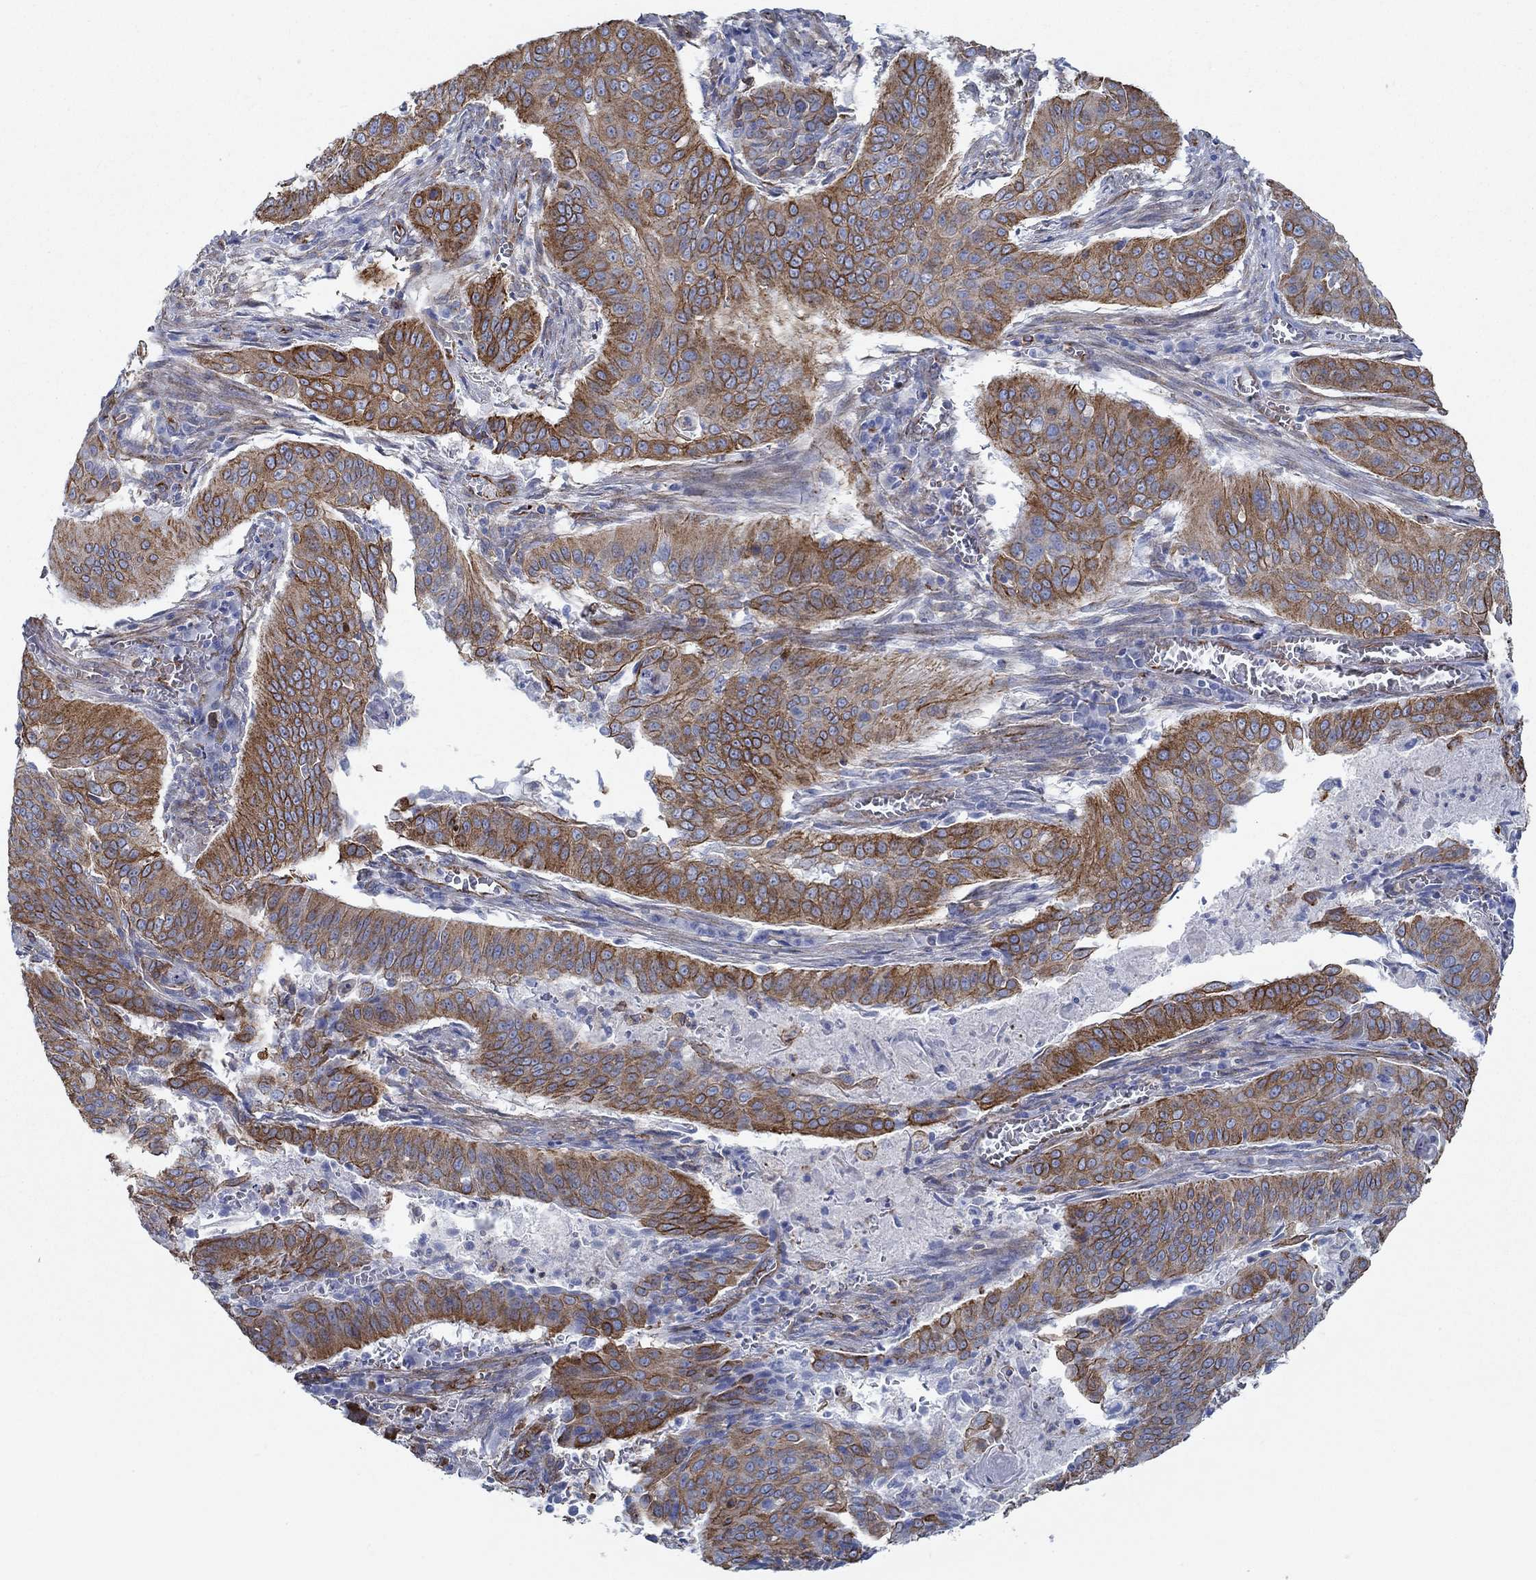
{"staining": {"intensity": "strong", "quantity": "25%-75%", "location": "cytoplasmic/membranous"}, "tissue": "cervical cancer", "cell_type": "Tumor cells", "image_type": "cancer", "snomed": [{"axis": "morphology", "description": "Squamous cell carcinoma, NOS"}, {"axis": "topography", "description": "Cervix"}], "caption": "Squamous cell carcinoma (cervical) stained for a protein (brown) displays strong cytoplasmic/membranous positive staining in approximately 25%-75% of tumor cells.", "gene": "STC2", "patient": {"sex": "female", "age": 39}}